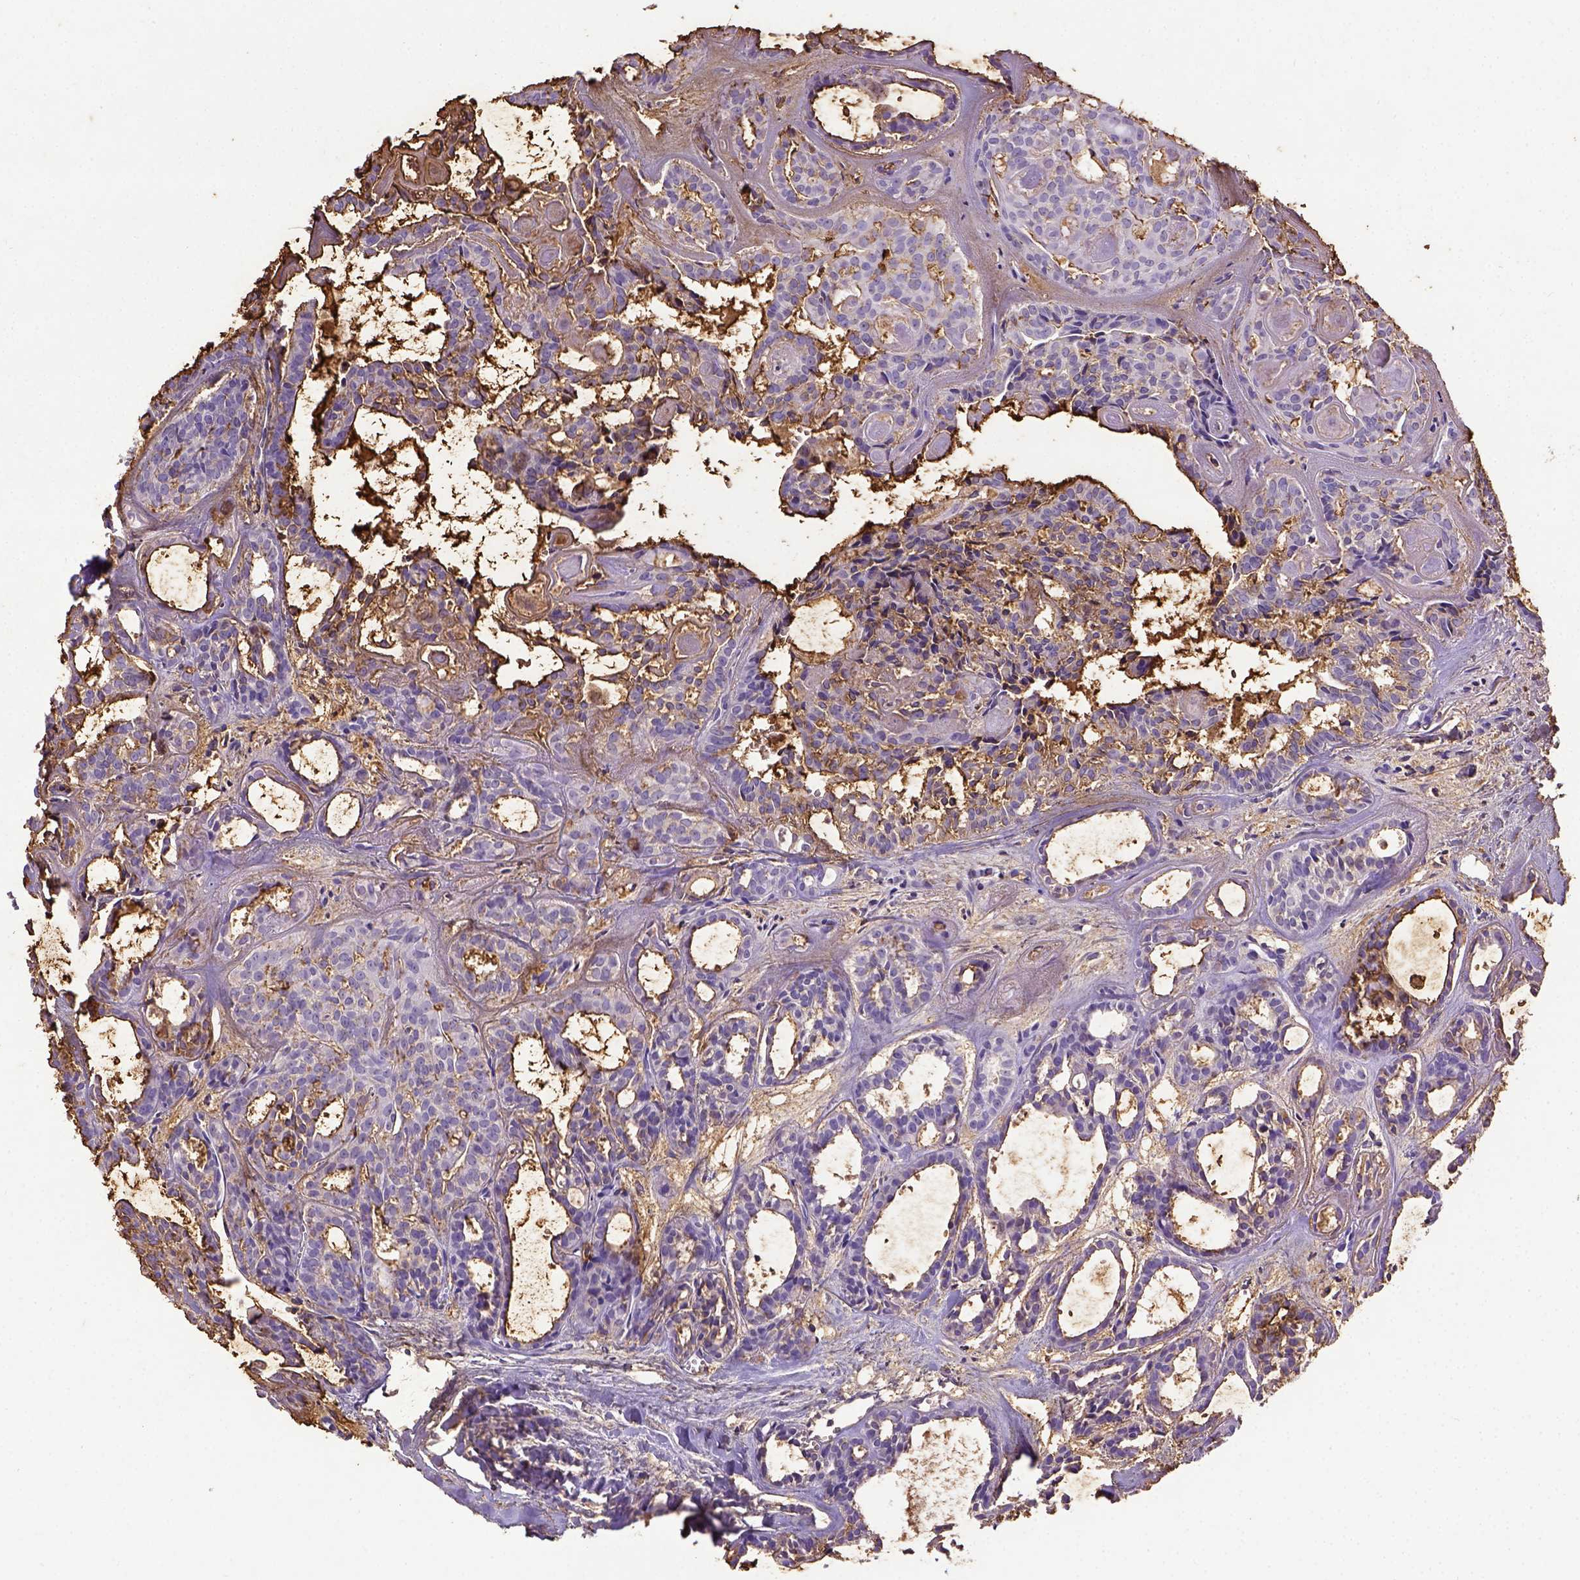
{"staining": {"intensity": "negative", "quantity": "none", "location": "none"}, "tissue": "head and neck cancer", "cell_type": "Tumor cells", "image_type": "cancer", "snomed": [{"axis": "morphology", "description": "Adenocarcinoma, NOS"}, {"axis": "topography", "description": "Head-Neck"}], "caption": "Immunohistochemistry micrograph of human head and neck cancer stained for a protein (brown), which shows no positivity in tumor cells.", "gene": "B3GAT1", "patient": {"sex": "female", "age": 62}}